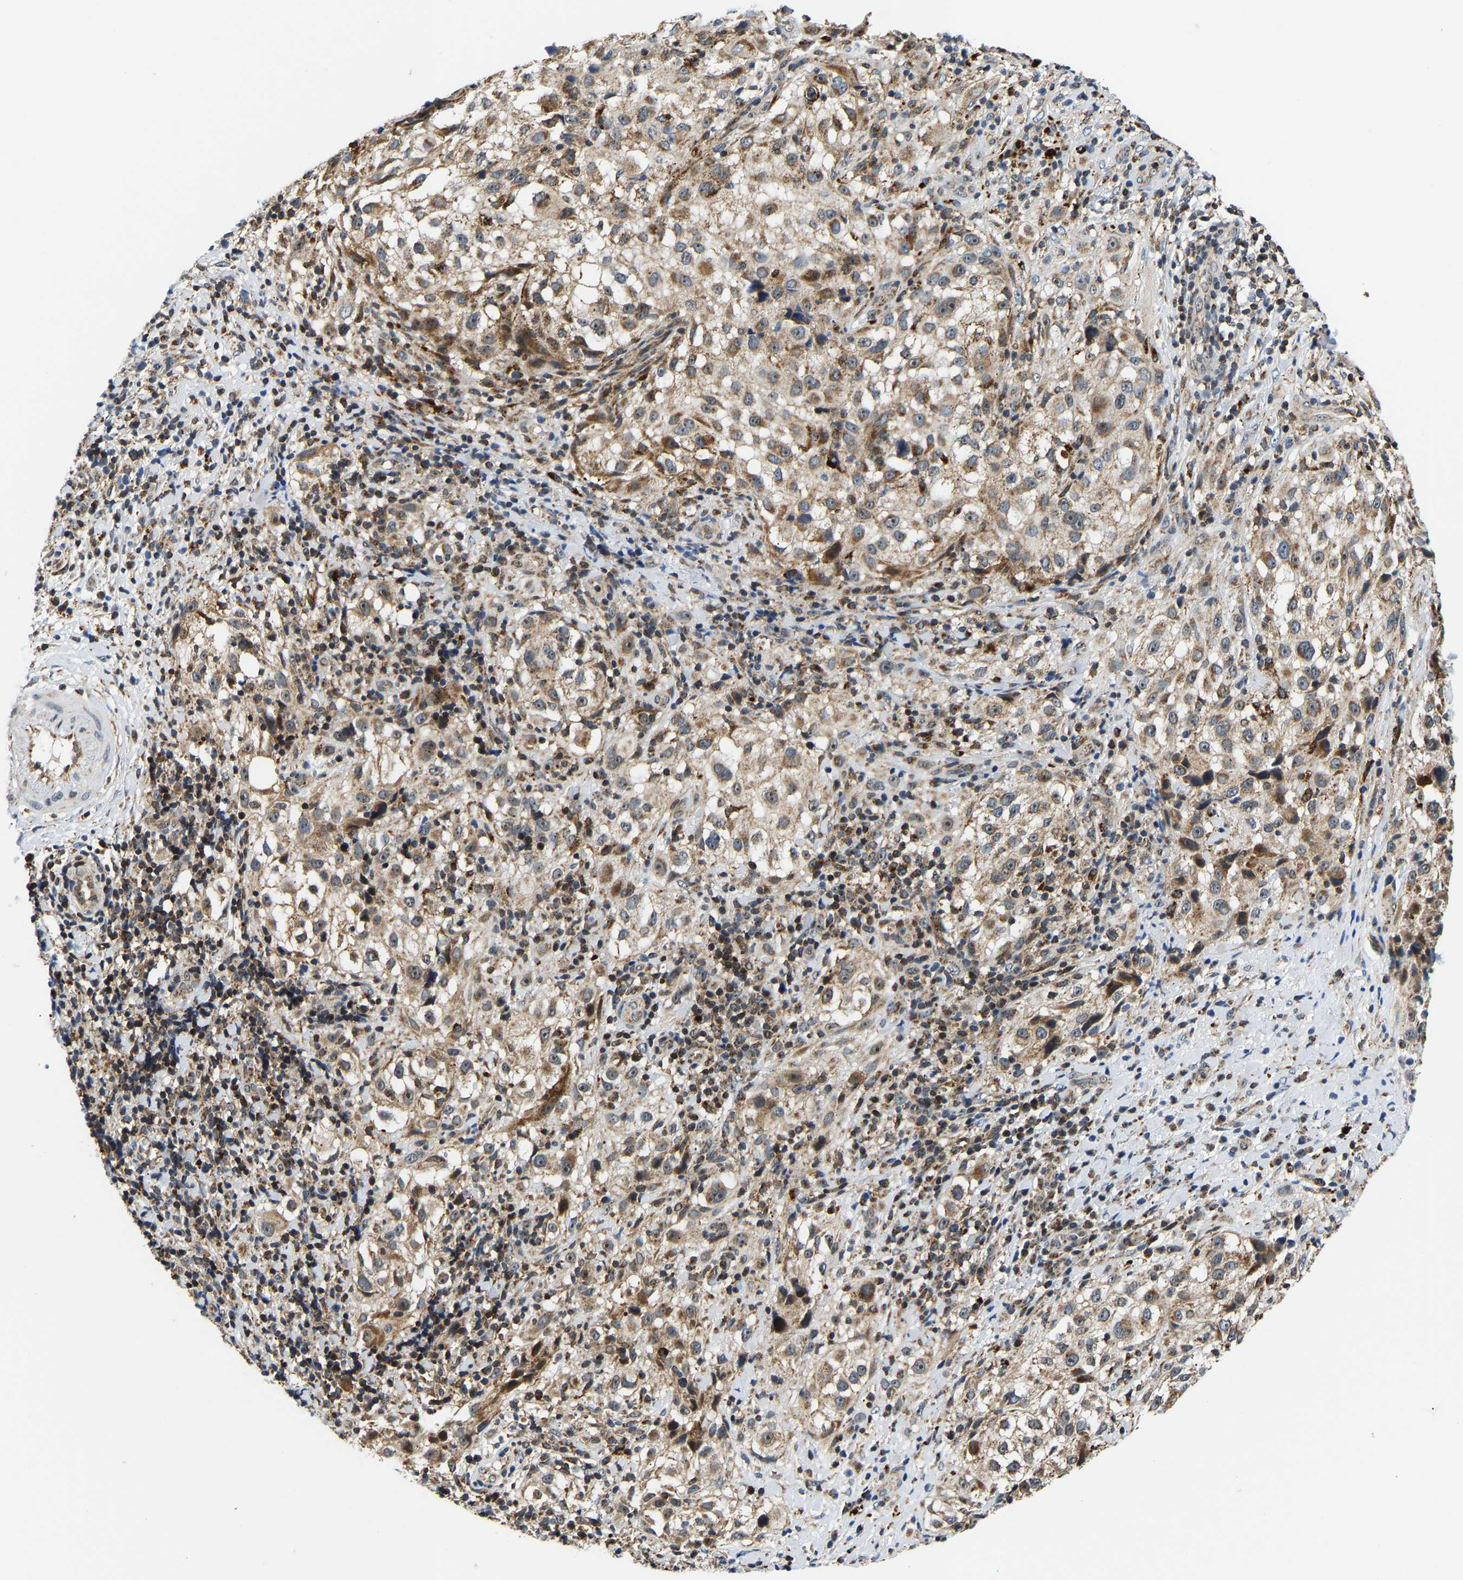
{"staining": {"intensity": "moderate", "quantity": ">75%", "location": "cytoplasmic/membranous"}, "tissue": "melanoma", "cell_type": "Tumor cells", "image_type": "cancer", "snomed": [{"axis": "morphology", "description": "Necrosis, NOS"}, {"axis": "morphology", "description": "Malignant melanoma, NOS"}, {"axis": "topography", "description": "Skin"}], "caption": "Malignant melanoma stained with DAB (3,3'-diaminobenzidine) immunohistochemistry (IHC) shows medium levels of moderate cytoplasmic/membranous expression in about >75% of tumor cells.", "gene": "GIMAP7", "patient": {"sex": "female", "age": 87}}